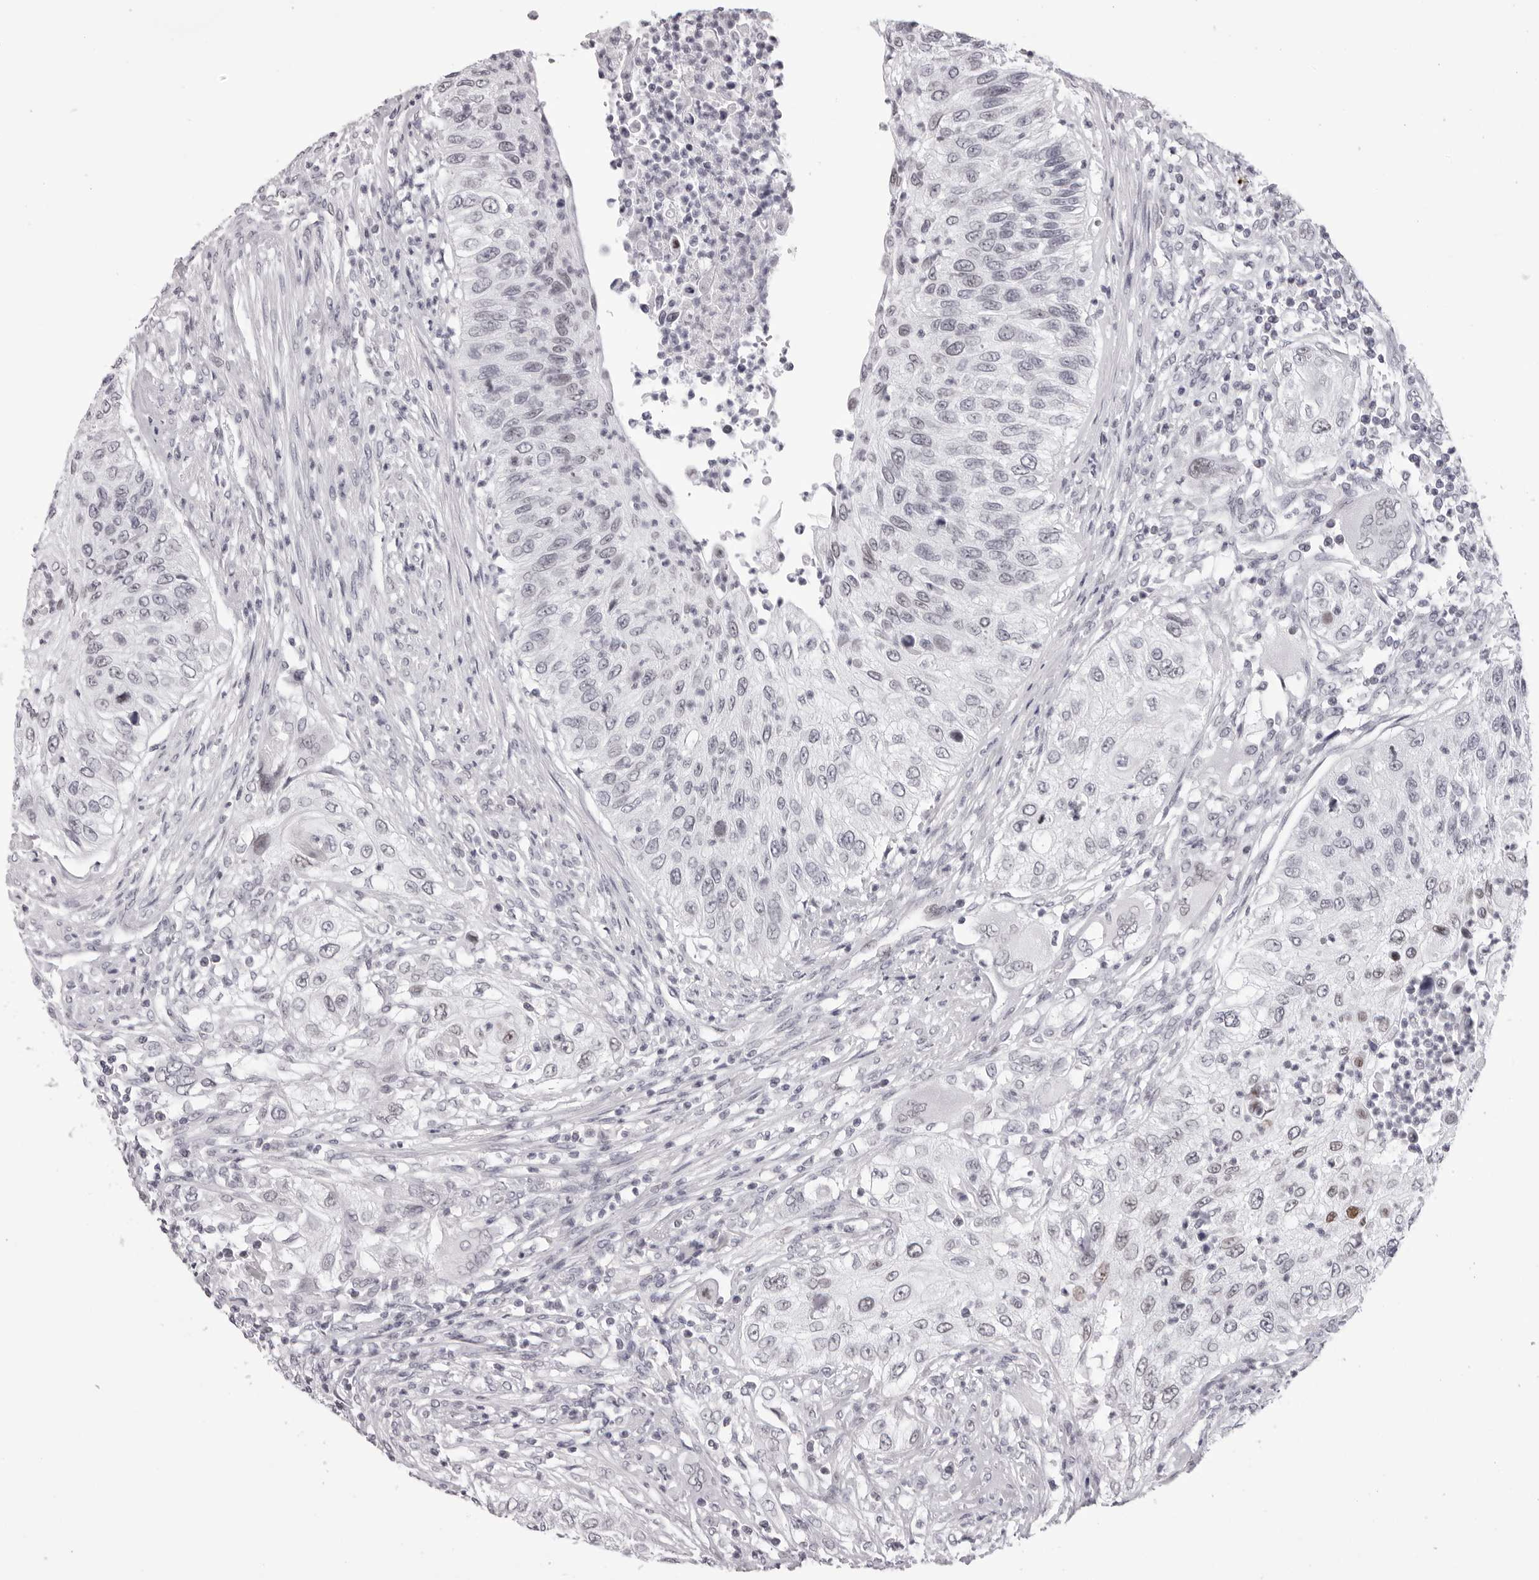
{"staining": {"intensity": "negative", "quantity": "none", "location": "none"}, "tissue": "urothelial cancer", "cell_type": "Tumor cells", "image_type": "cancer", "snomed": [{"axis": "morphology", "description": "Urothelial carcinoma, High grade"}, {"axis": "topography", "description": "Urinary bladder"}], "caption": "Urothelial cancer stained for a protein using immunohistochemistry exhibits no staining tumor cells.", "gene": "MAFK", "patient": {"sex": "female", "age": 60}}